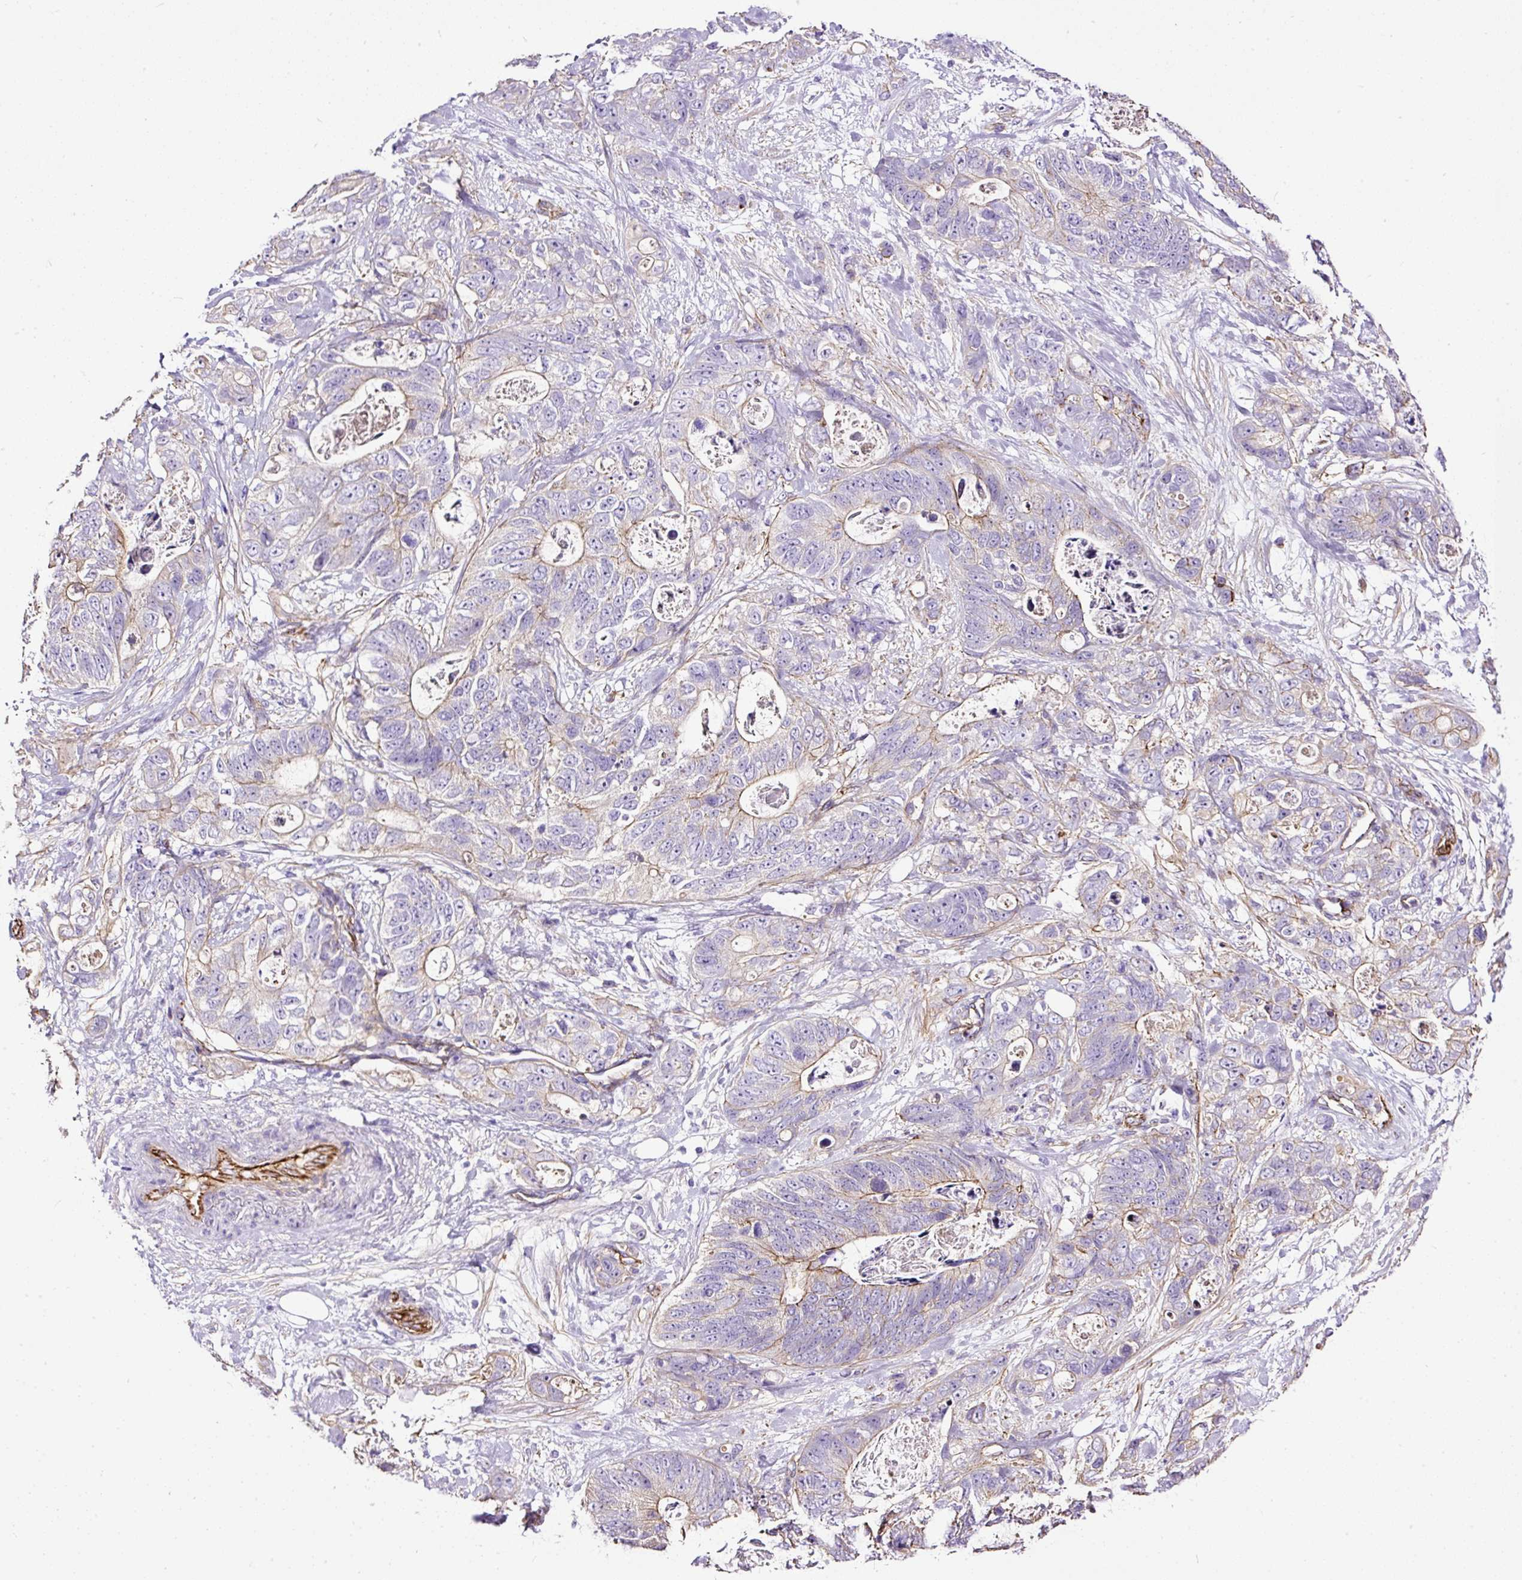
{"staining": {"intensity": "weak", "quantity": "<25%", "location": "cytoplasmic/membranous"}, "tissue": "stomach cancer", "cell_type": "Tumor cells", "image_type": "cancer", "snomed": [{"axis": "morphology", "description": "Normal tissue, NOS"}, {"axis": "morphology", "description": "Adenocarcinoma, NOS"}, {"axis": "topography", "description": "Stomach"}], "caption": "High power microscopy micrograph of an immunohistochemistry micrograph of stomach cancer, revealing no significant positivity in tumor cells.", "gene": "MAGEB16", "patient": {"sex": "female", "age": 89}}